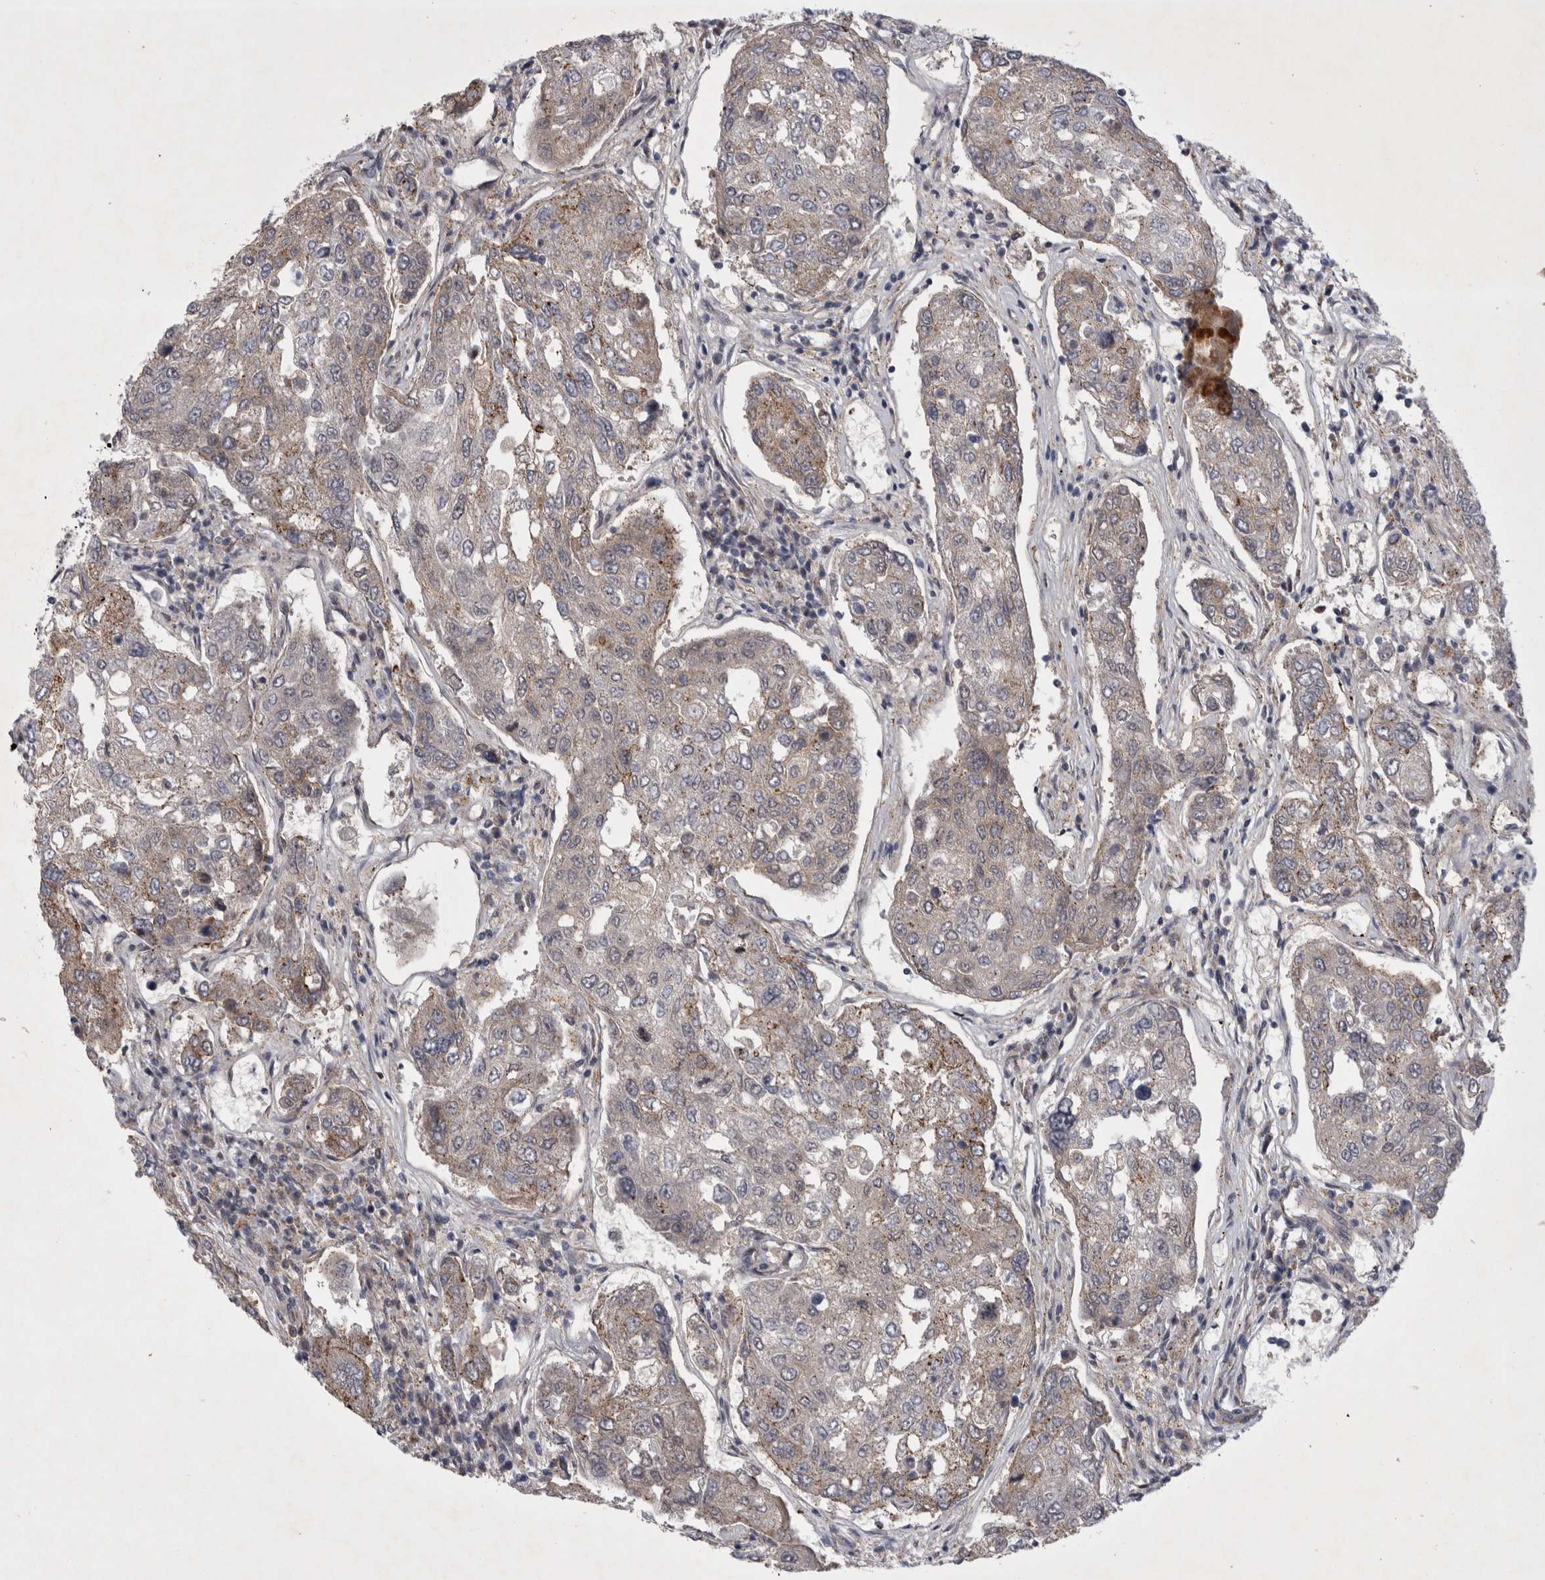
{"staining": {"intensity": "weak", "quantity": "<25%", "location": "cytoplasmic/membranous"}, "tissue": "urothelial cancer", "cell_type": "Tumor cells", "image_type": "cancer", "snomed": [{"axis": "morphology", "description": "Urothelial carcinoma, High grade"}, {"axis": "topography", "description": "Lymph node"}, {"axis": "topography", "description": "Urinary bladder"}], "caption": "High power microscopy image of an immunohistochemistry histopathology image of urothelial carcinoma (high-grade), revealing no significant positivity in tumor cells.", "gene": "PARP11", "patient": {"sex": "male", "age": 51}}